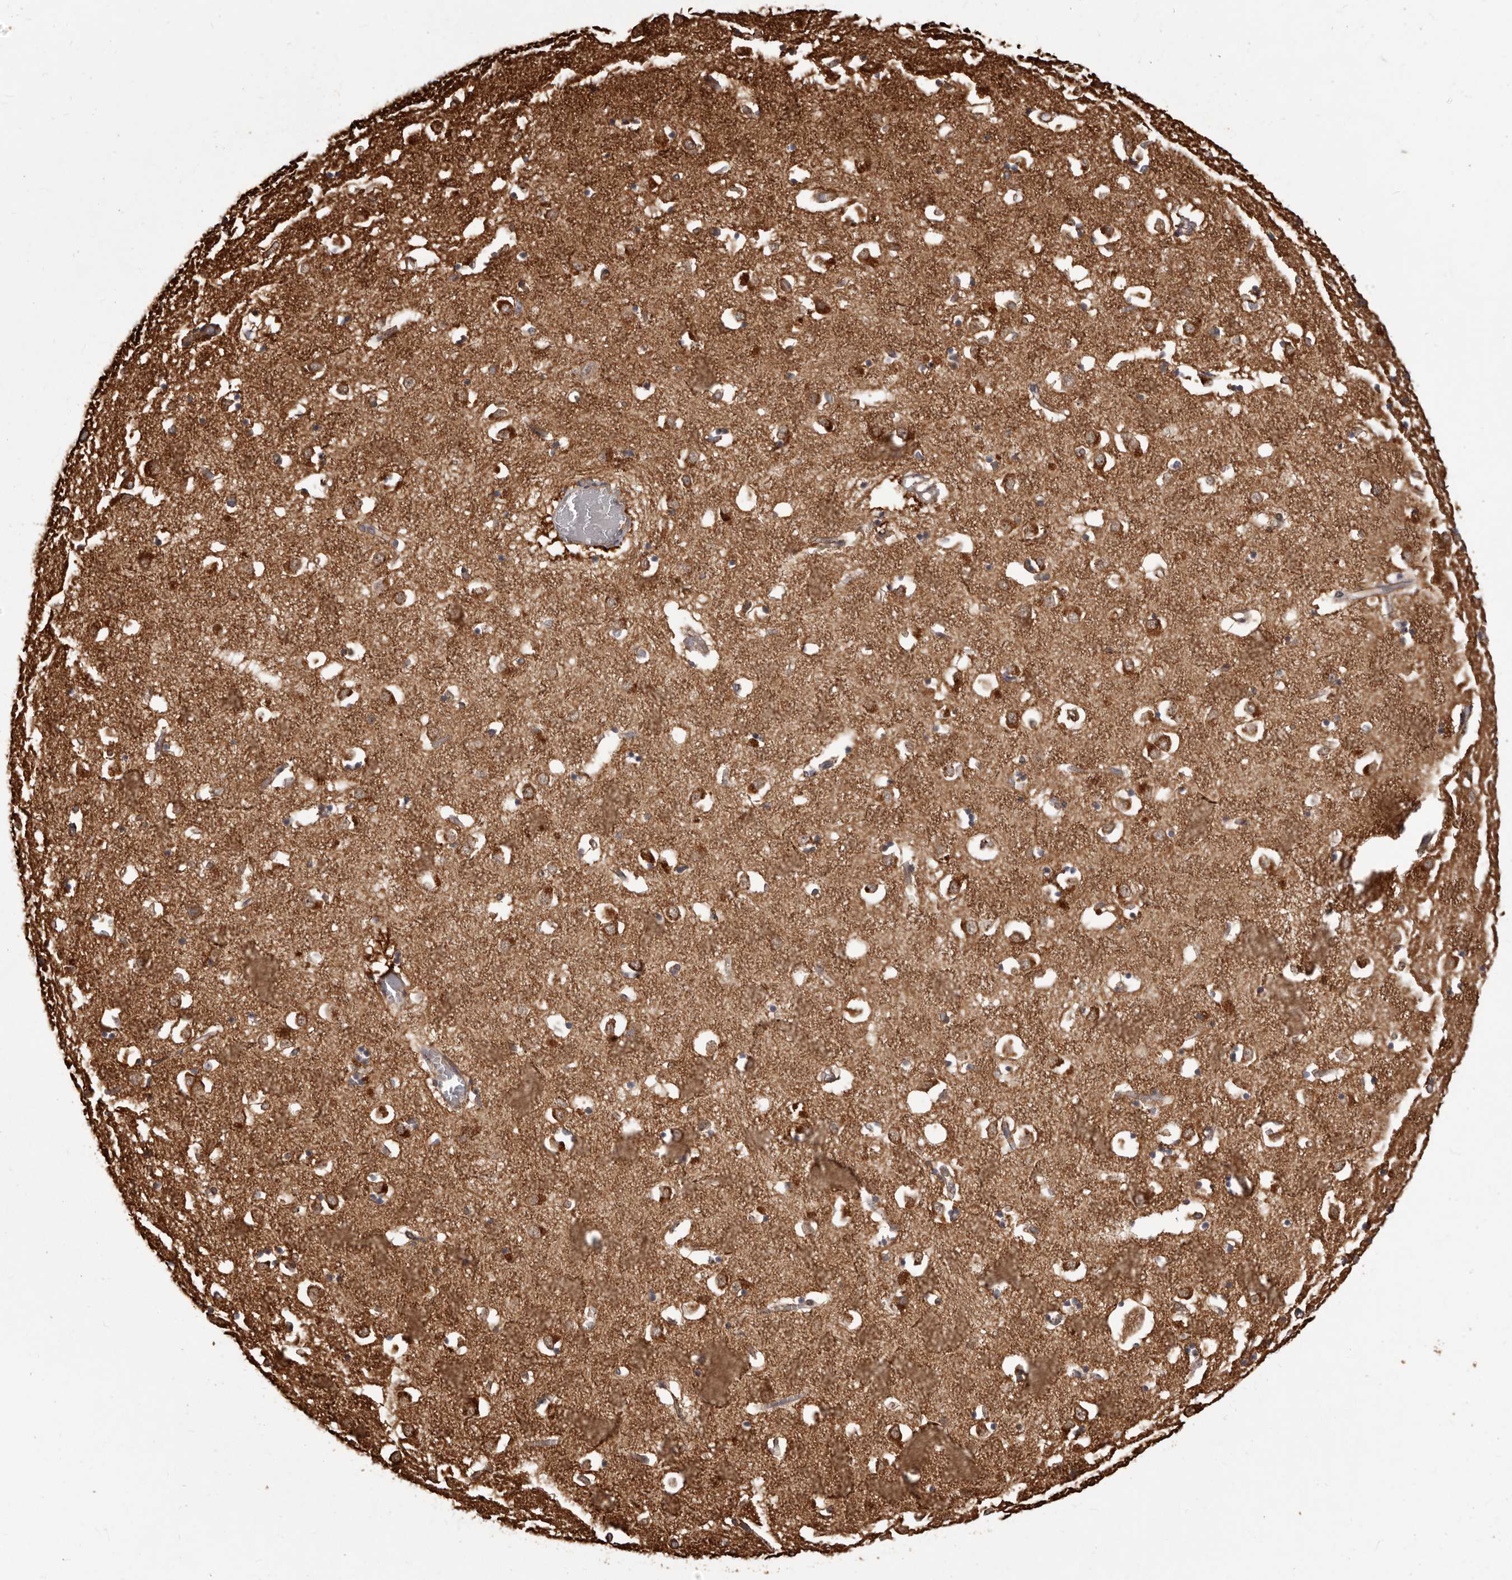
{"staining": {"intensity": "moderate", "quantity": "25%-75%", "location": "cytoplasmic/membranous"}, "tissue": "caudate", "cell_type": "Glial cells", "image_type": "normal", "snomed": [{"axis": "morphology", "description": "Normal tissue, NOS"}, {"axis": "topography", "description": "Lateral ventricle wall"}], "caption": "Immunohistochemistry photomicrograph of normal human caudate stained for a protein (brown), which displays medium levels of moderate cytoplasmic/membranous positivity in about 25%-75% of glial cells.", "gene": "MTO1", "patient": {"sex": "male", "age": 70}}